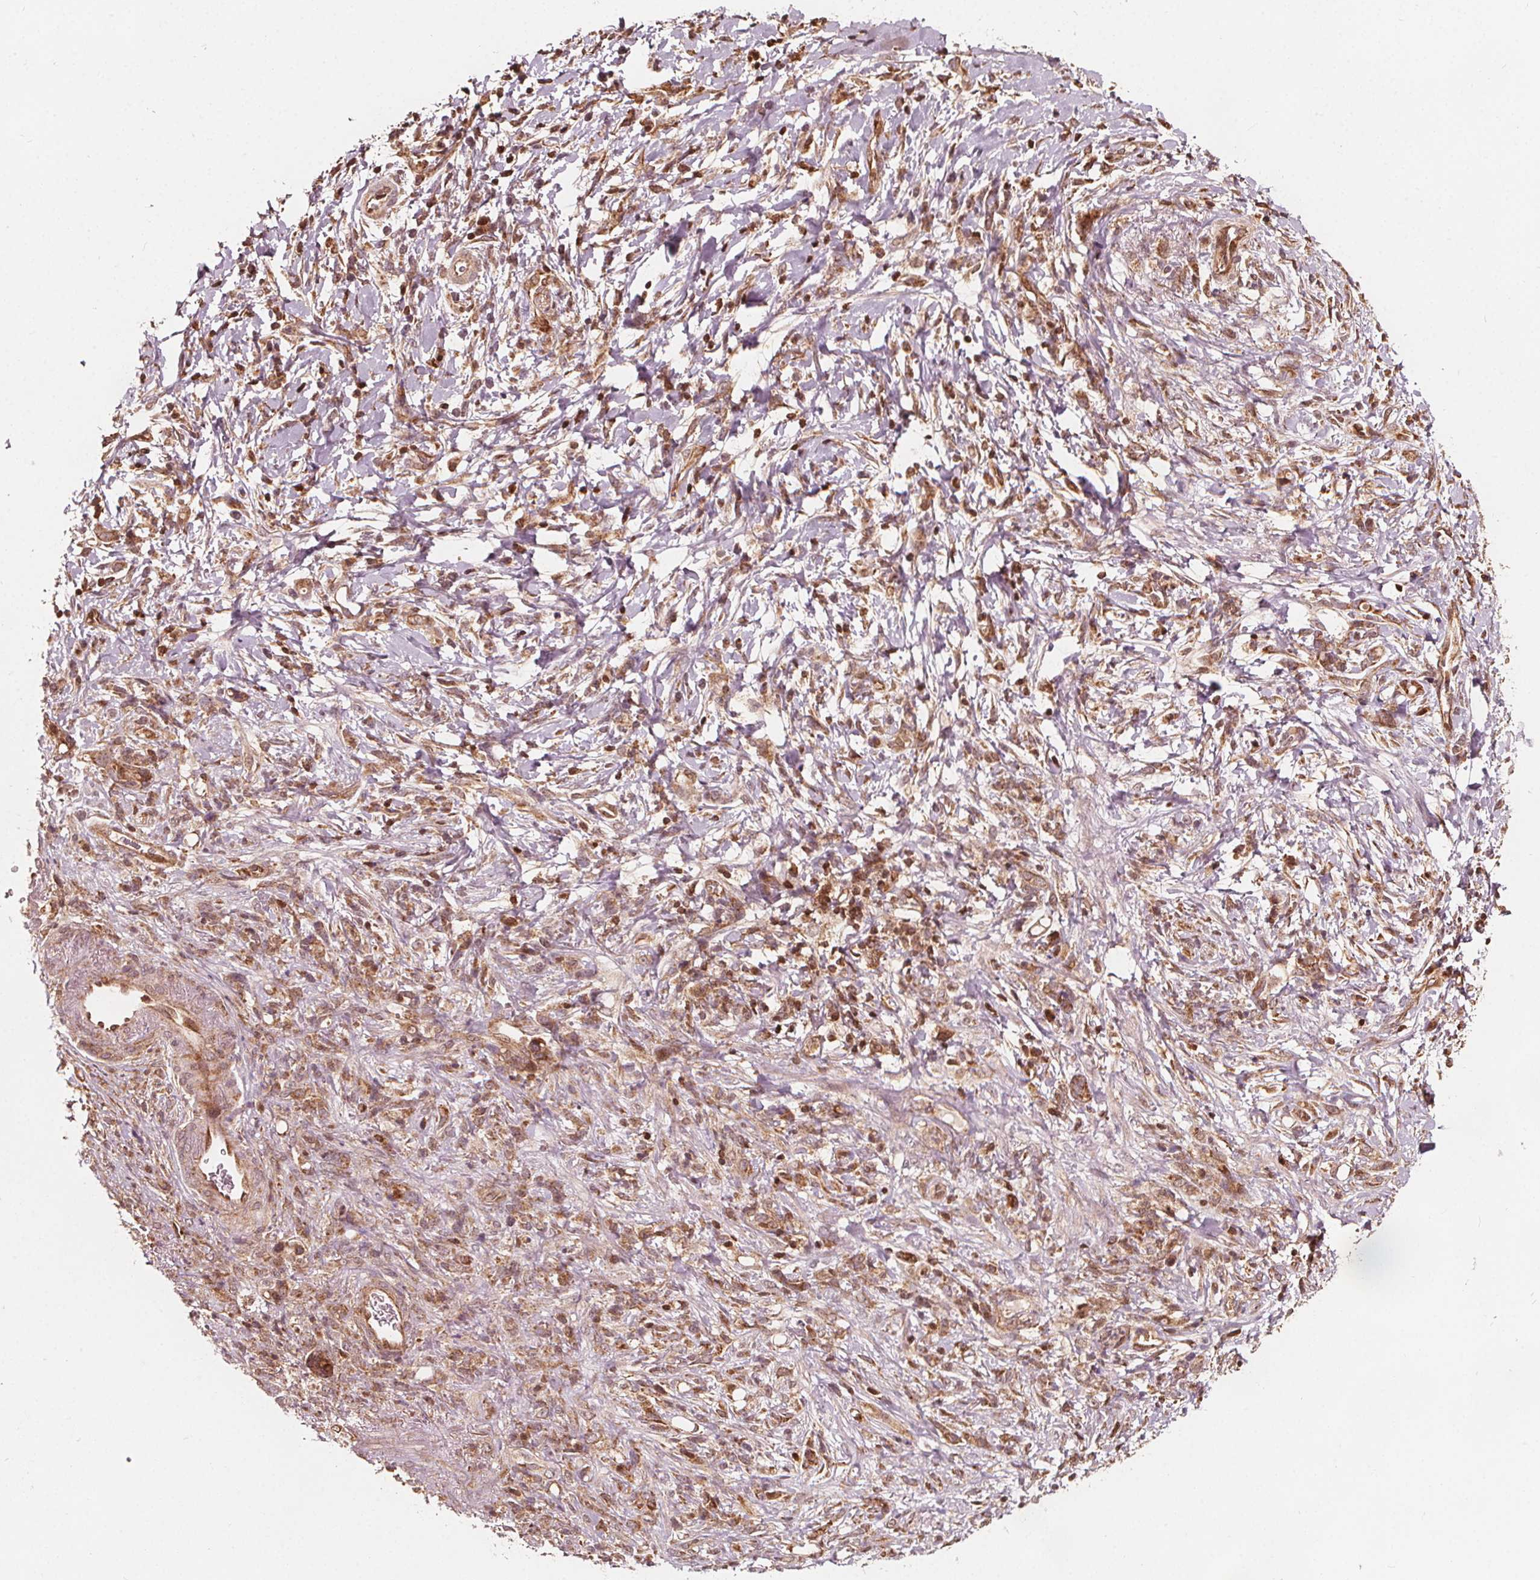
{"staining": {"intensity": "moderate", "quantity": ">75%", "location": "cytoplasmic/membranous"}, "tissue": "stomach cancer", "cell_type": "Tumor cells", "image_type": "cancer", "snomed": [{"axis": "morphology", "description": "Adenocarcinoma, NOS"}, {"axis": "topography", "description": "Stomach"}], "caption": "Adenocarcinoma (stomach) was stained to show a protein in brown. There is medium levels of moderate cytoplasmic/membranous expression in approximately >75% of tumor cells.", "gene": "AIP", "patient": {"sex": "female", "age": 84}}